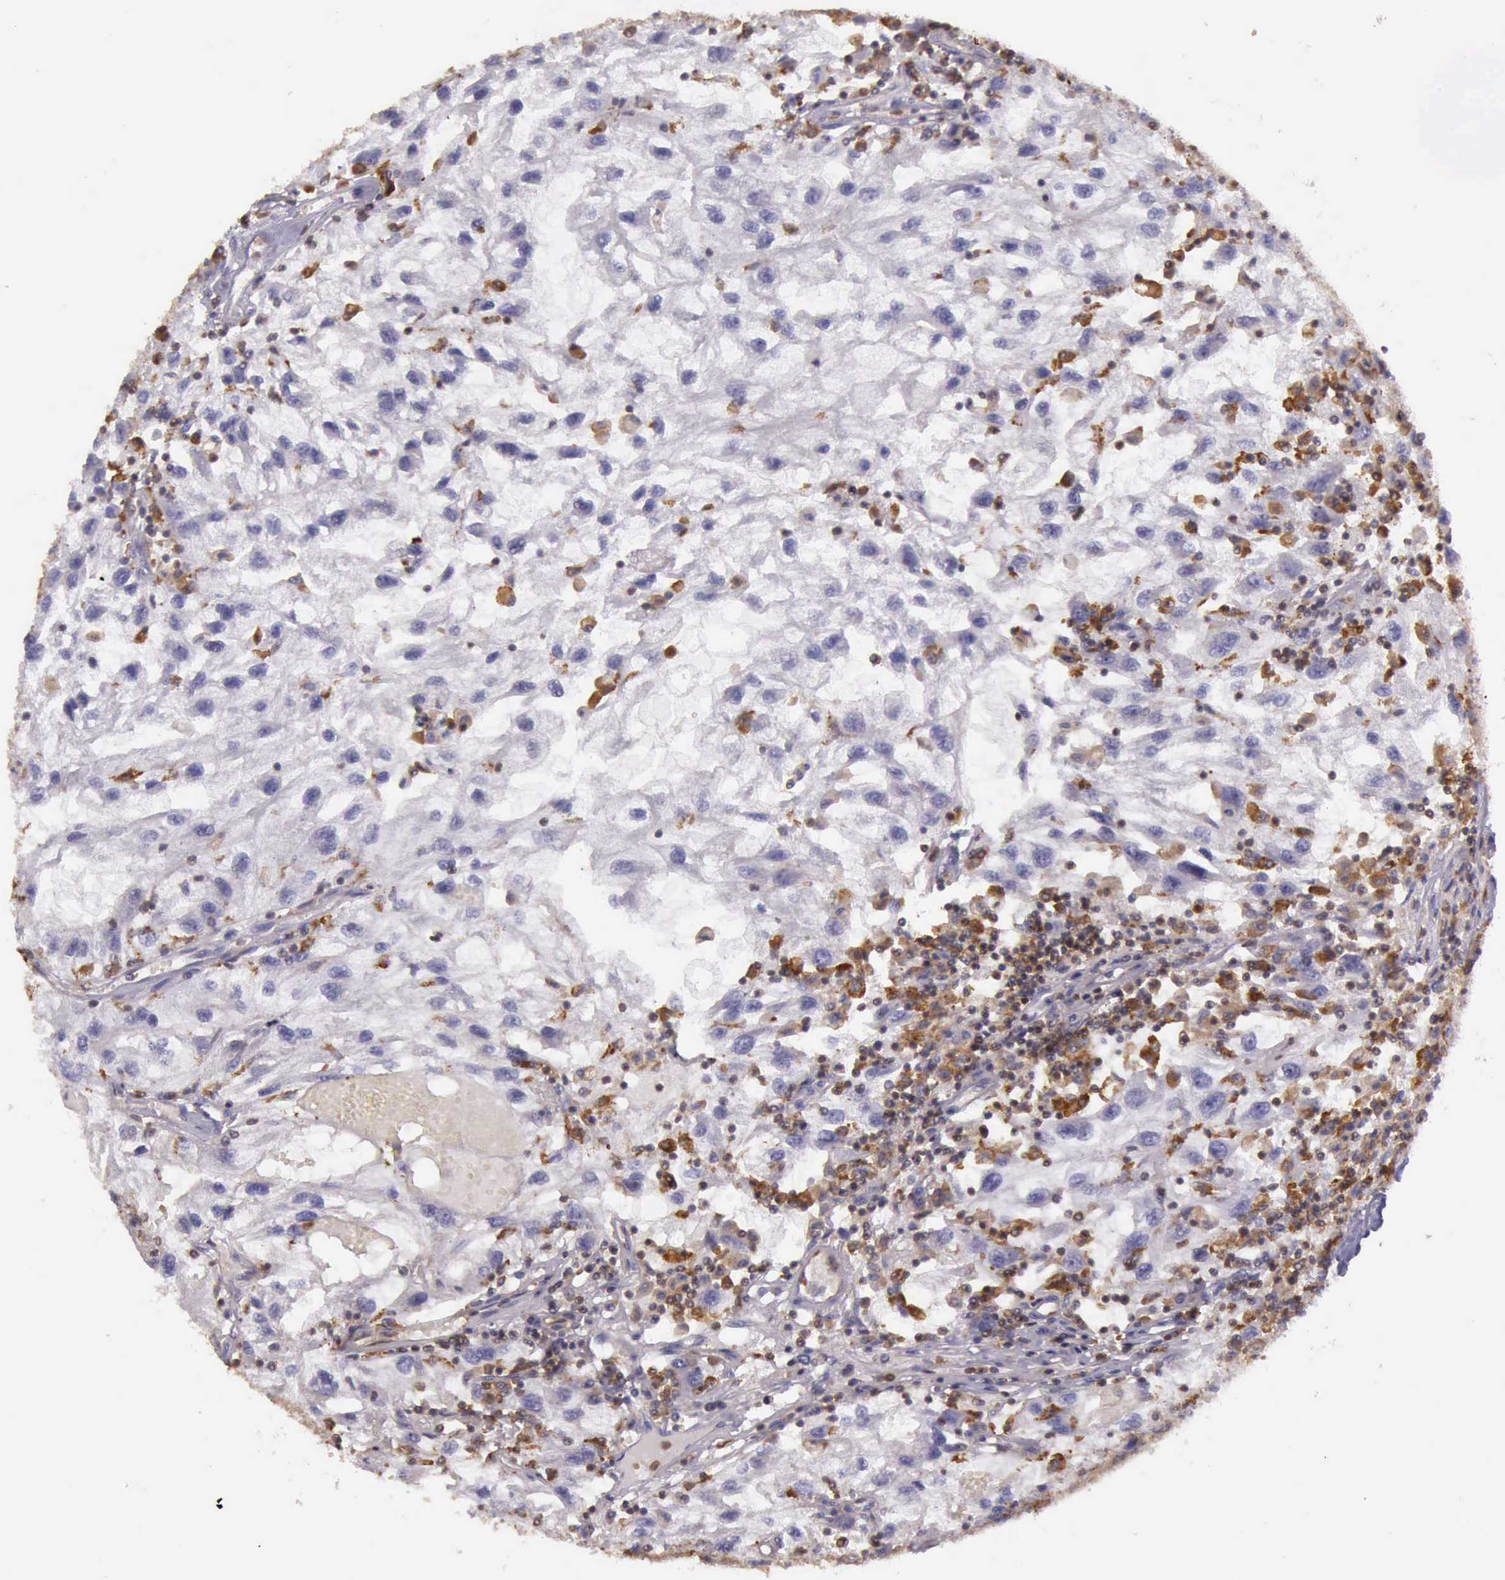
{"staining": {"intensity": "negative", "quantity": "none", "location": "none"}, "tissue": "renal cancer", "cell_type": "Tumor cells", "image_type": "cancer", "snomed": [{"axis": "morphology", "description": "Normal tissue, NOS"}, {"axis": "morphology", "description": "Adenocarcinoma, NOS"}, {"axis": "topography", "description": "Kidney"}], "caption": "Immunohistochemistry photomicrograph of neoplastic tissue: human renal cancer (adenocarcinoma) stained with DAB demonstrates no significant protein staining in tumor cells.", "gene": "ARHGAP4", "patient": {"sex": "male", "age": 71}}